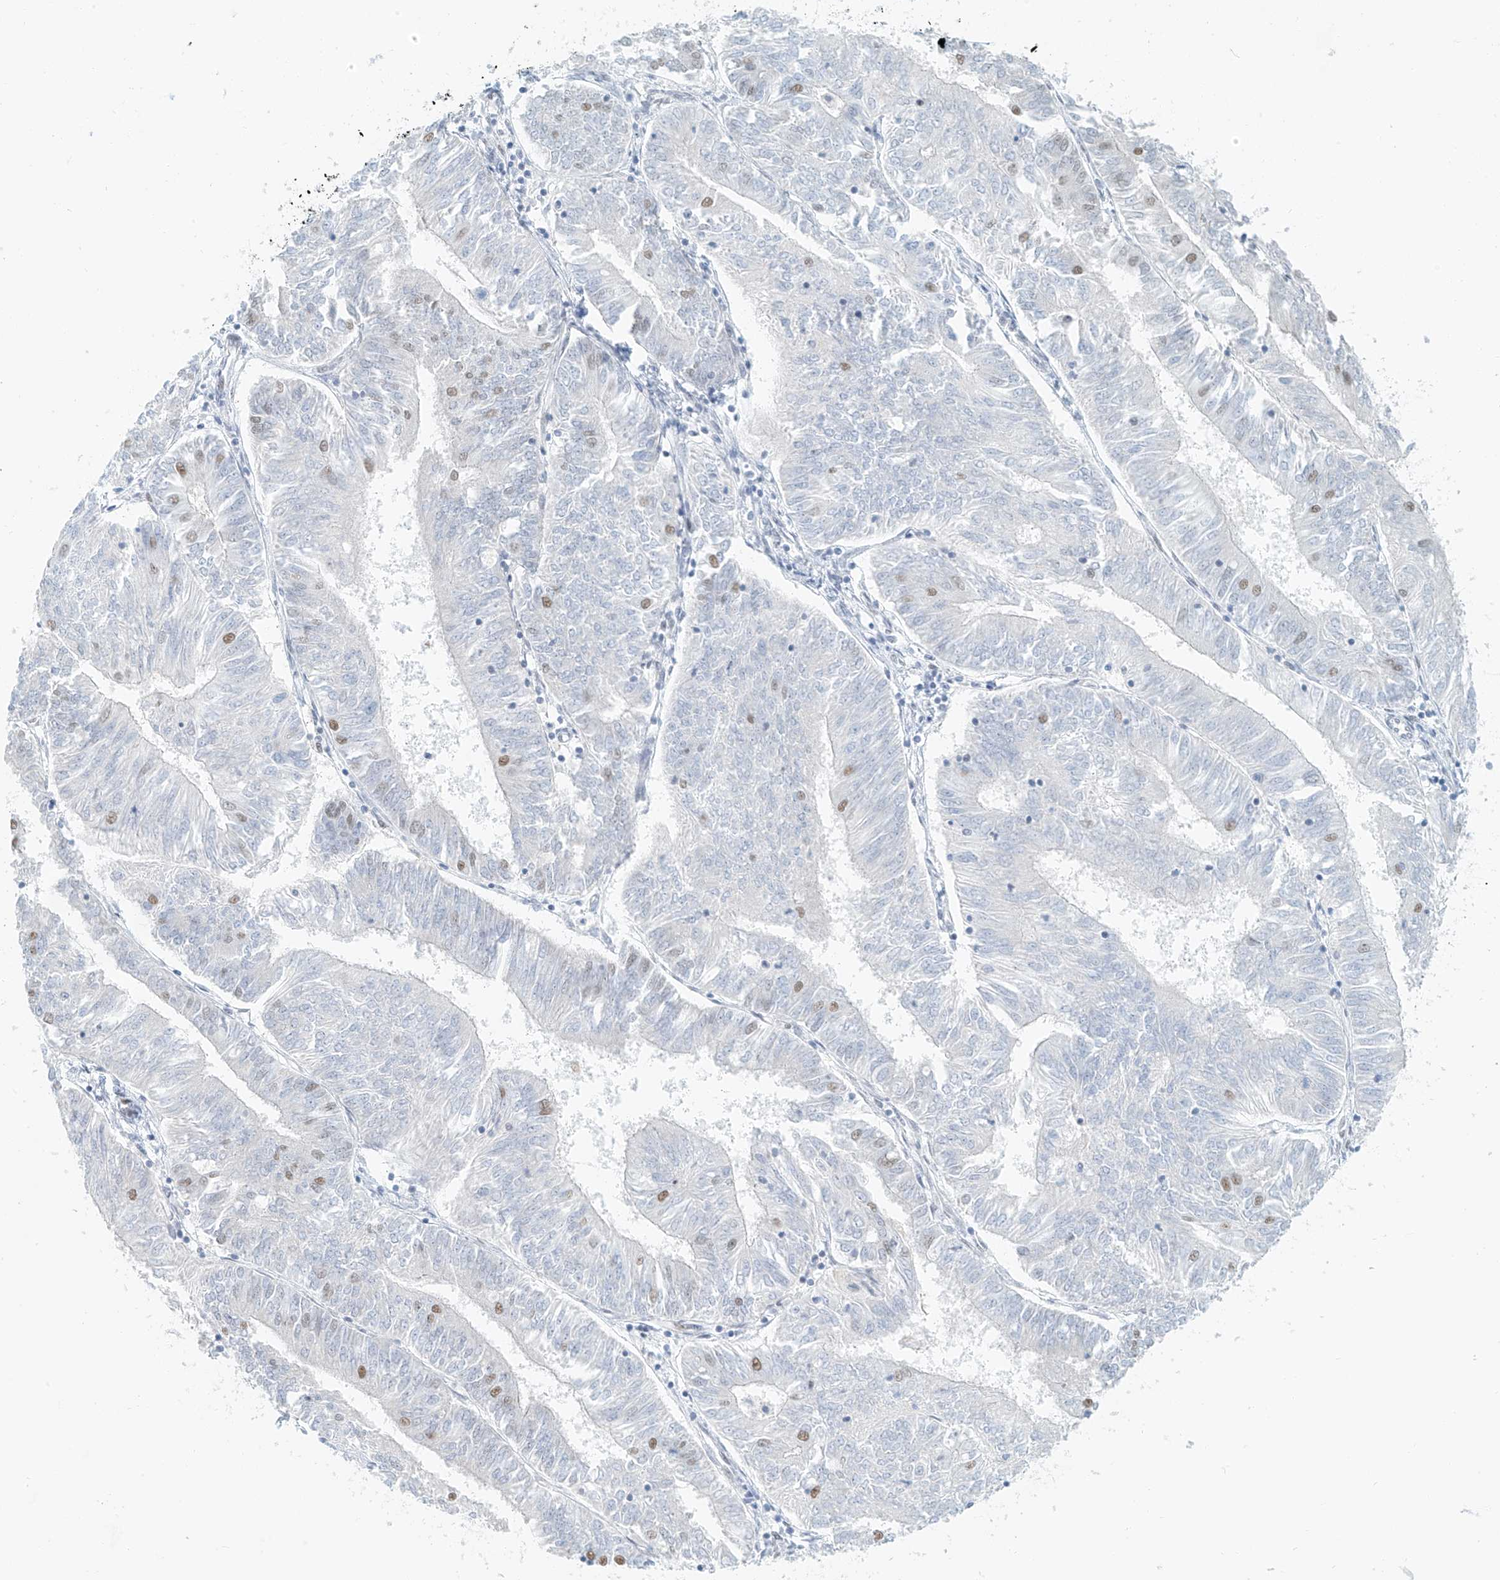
{"staining": {"intensity": "negative", "quantity": "none", "location": "none"}, "tissue": "endometrial cancer", "cell_type": "Tumor cells", "image_type": "cancer", "snomed": [{"axis": "morphology", "description": "Adenocarcinoma, NOS"}, {"axis": "topography", "description": "Endometrium"}], "caption": "Endometrial adenocarcinoma was stained to show a protein in brown. There is no significant positivity in tumor cells. The staining is performed using DAB brown chromogen with nuclei counter-stained in using hematoxylin.", "gene": "PGC", "patient": {"sex": "female", "age": 58}}